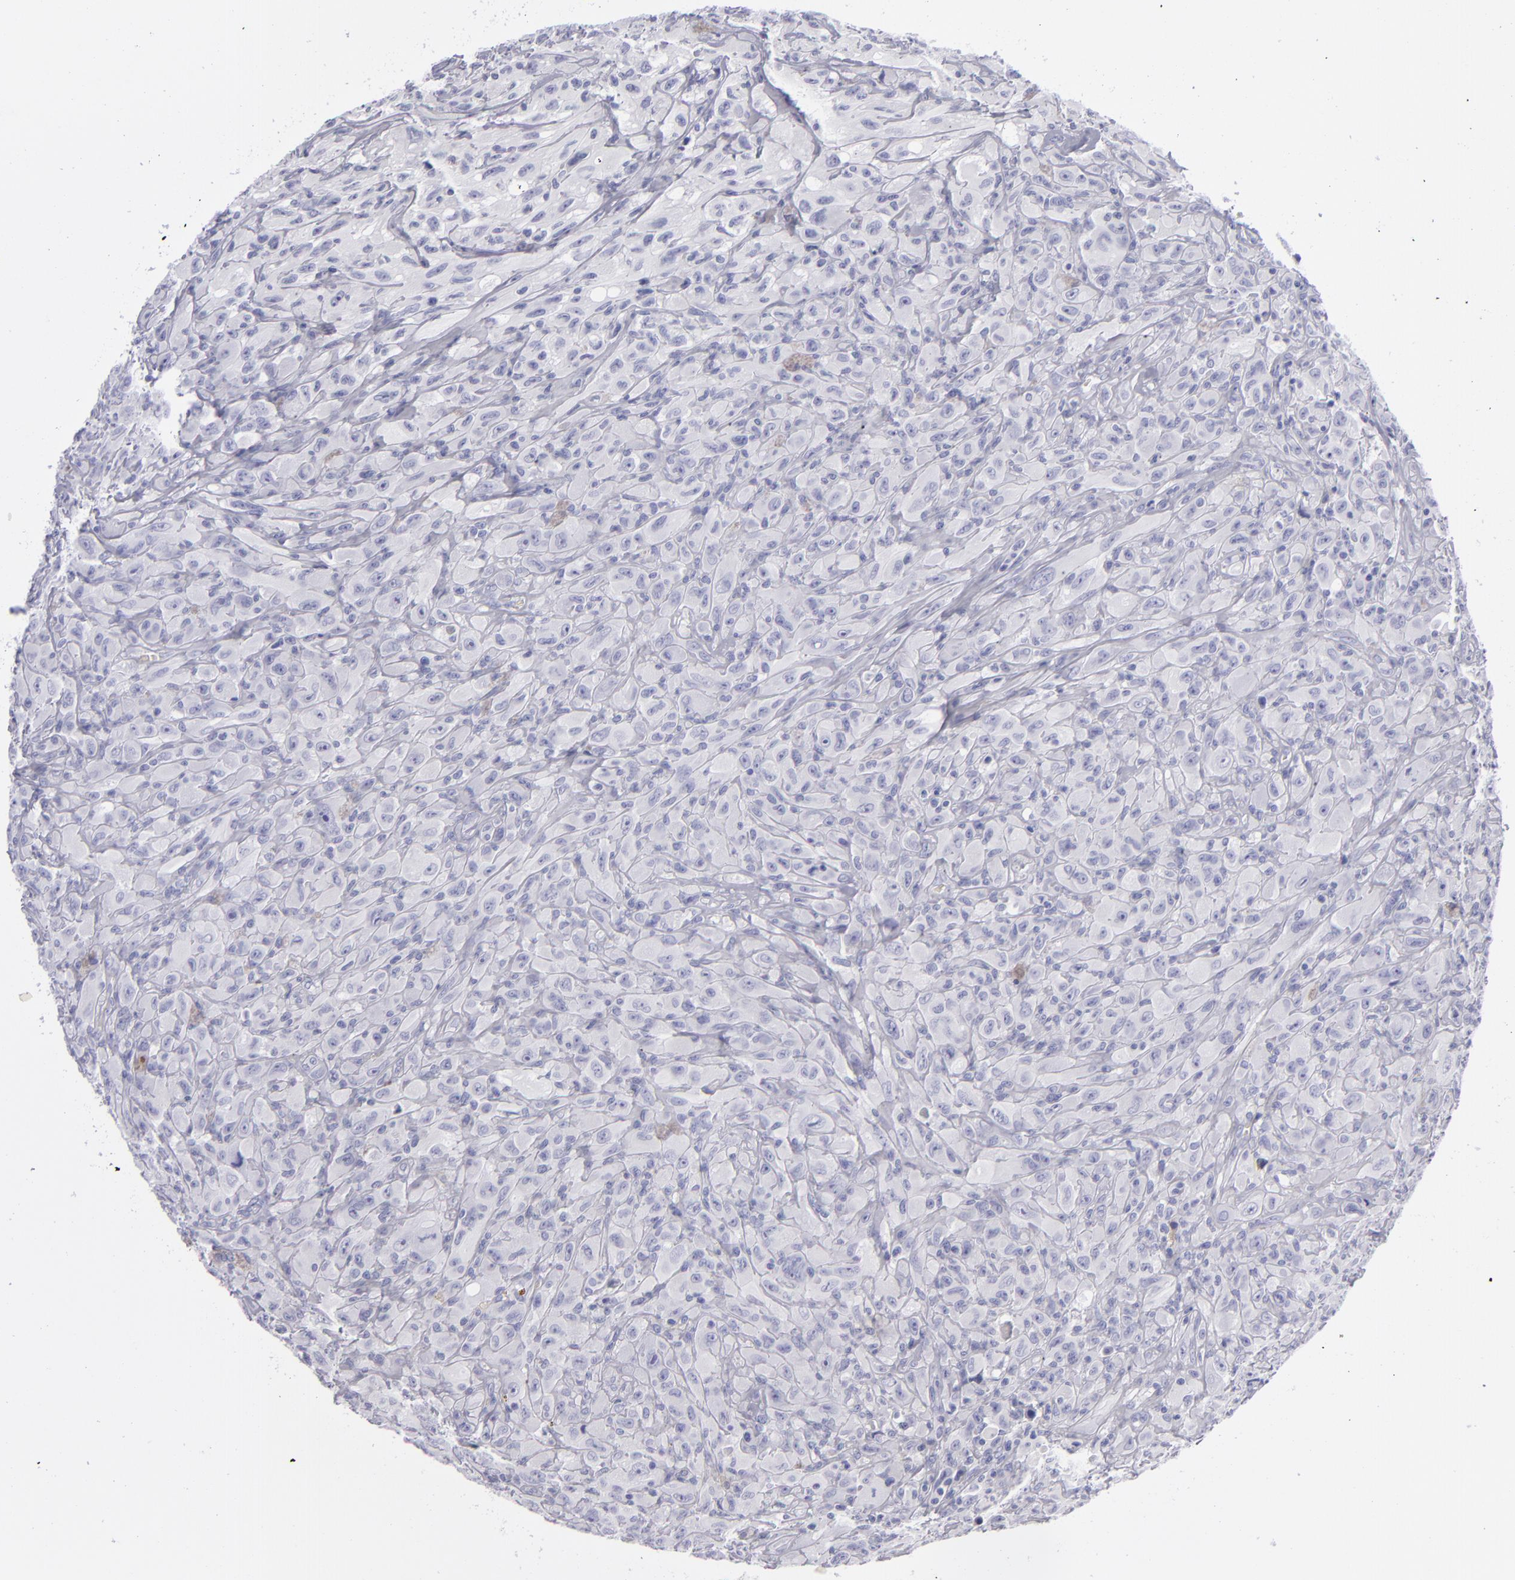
{"staining": {"intensity": "negative", "quantity": "none", "location": "none"}, "tissue": "glioma", "cell_type": "Tumor cells", "image_type": "cancer", "snomed": [{"axis": "morphology", "description": "Glioma, malignant, High grade"}, {"axis": "topography", "description": "Brain"}], "caption": "Immunohistochemistry (IHC) of malignant glioma (high-grade) exhibits no staining in tumor cells.", "gene": "CD22", "patient": {"sex": "male", "age": 48}}